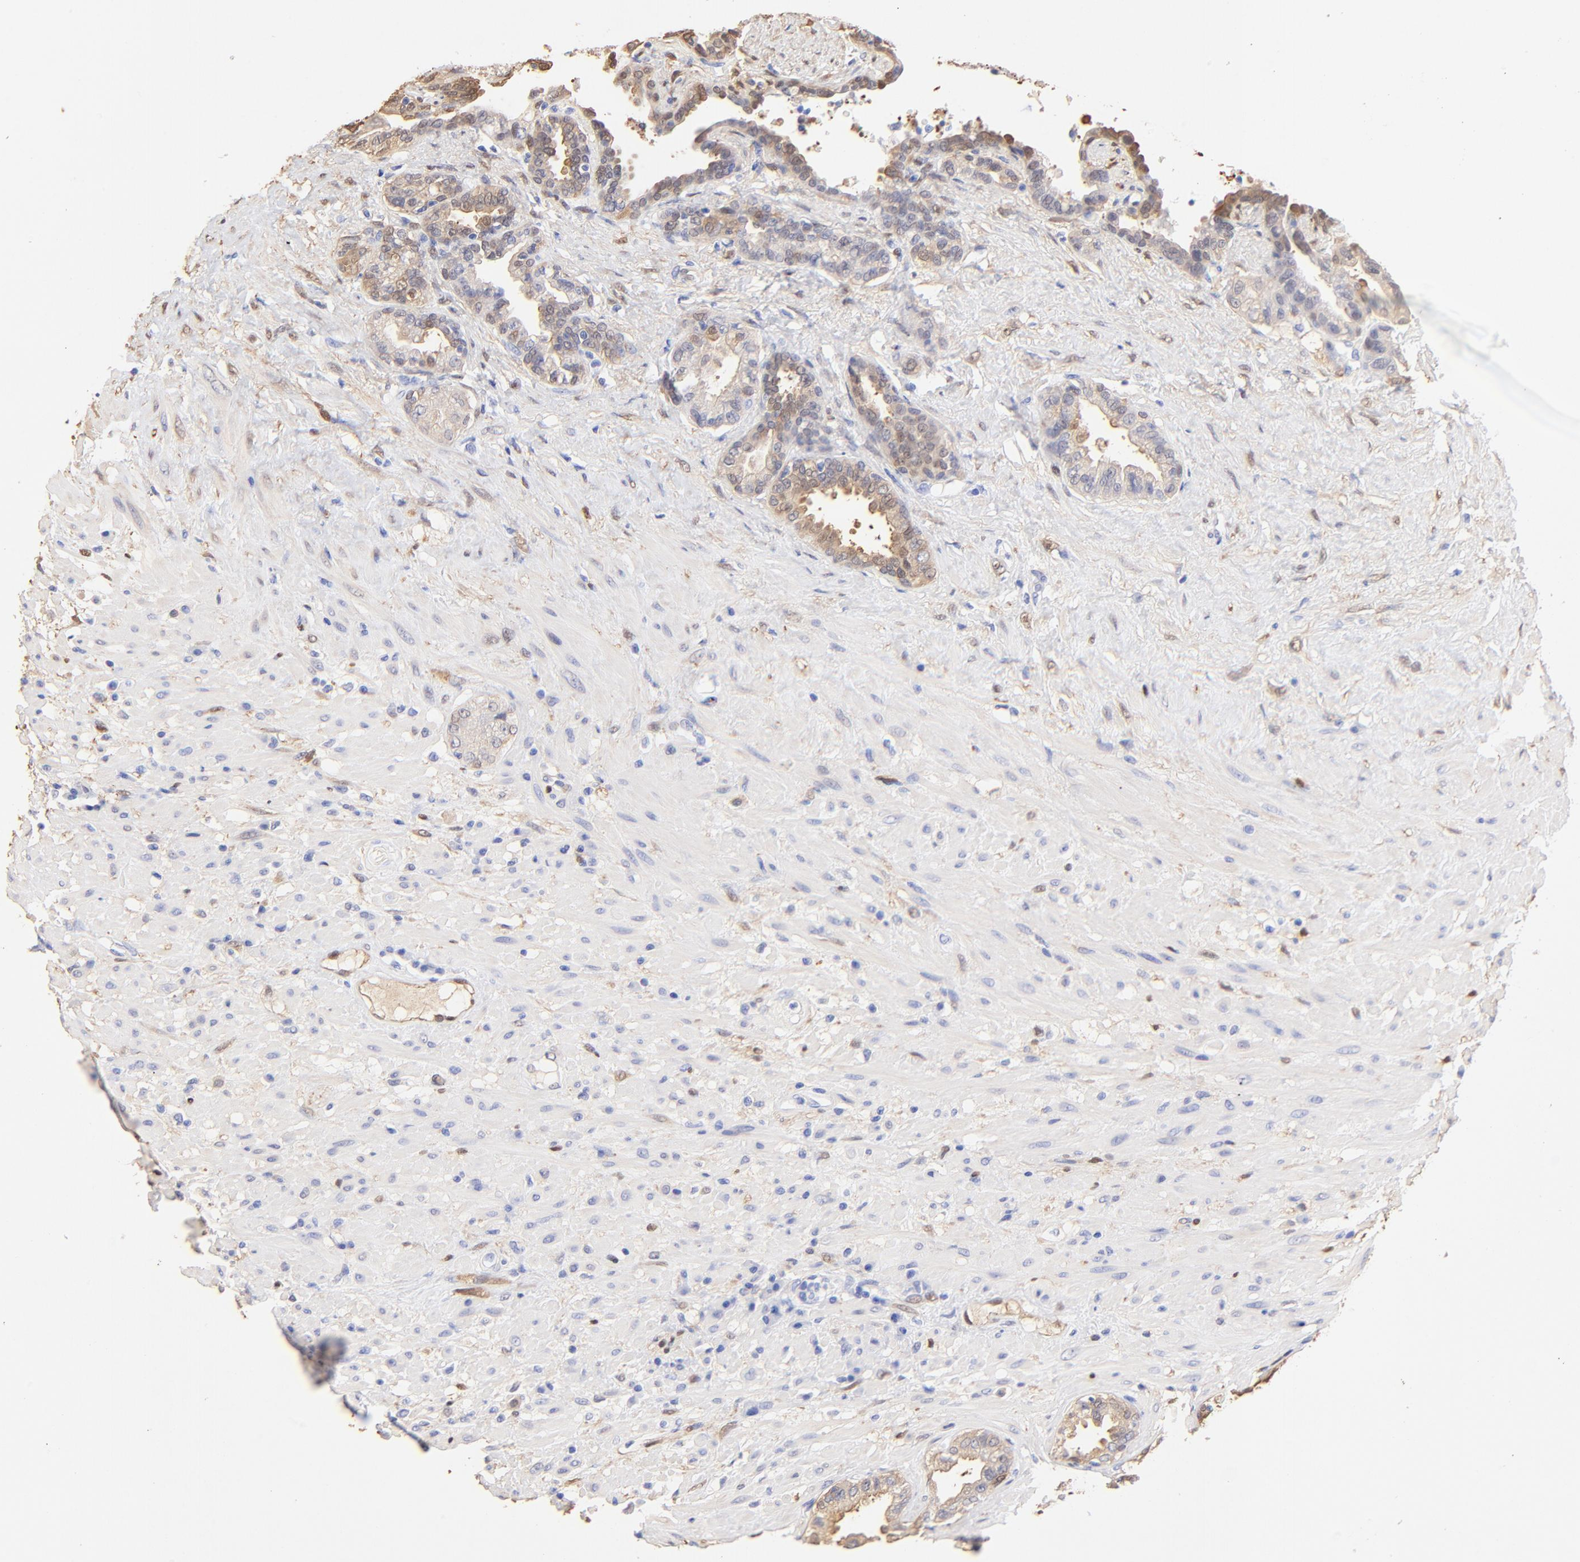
{"staining": {"intensity": "negative", "quantity": "none", "location": "none"}, "tissue": "seminal vesicle", "cell_type": "Glandular cells", "image_type": "normal", "snomed": [{"axis": "morphology", "description": "Normal tissue, NOS"}, {"axis": "topography", "description": "Seminal veicle"}], "caption": "DAB immunohistochemical staining of normal human seminal vesicle shows no significant expression in glandular cells.", "gene": "ALDH1A1", "patient": {"sex": "male", "age": 61}}